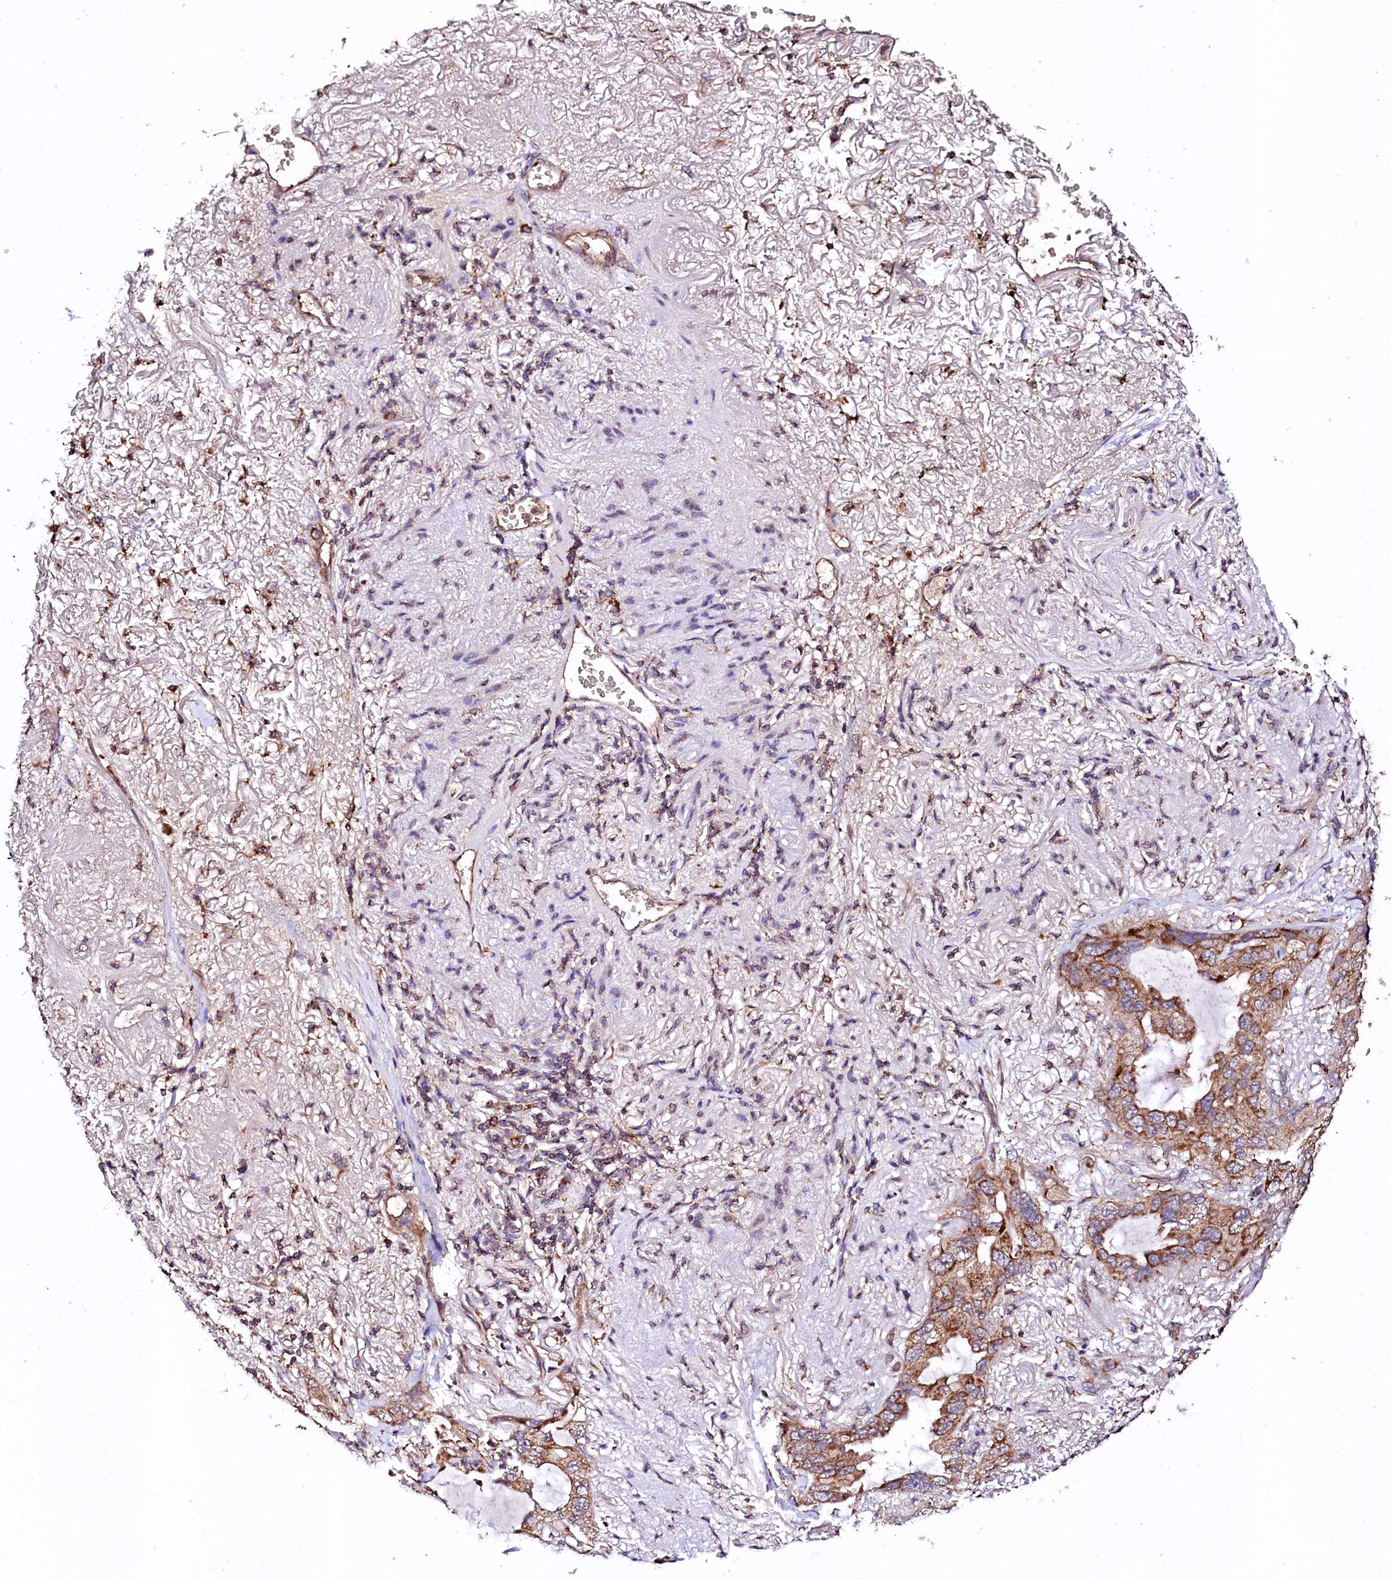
{"staining": {"intensity": "moderate", "quantity": ">75%", "location": "cytoplasmic/membranous"}, "tissue": "lung cancer", "cell_type": "Tumor cells", "image_type": "cancer", "snomed": [{"axis": "morphology", "description": "Squamous cell carcinoma, NOS"}, {"axis": "topography", "description": "Lung"}], "caption": "Moderate cytoplasmic/membranous positivity is seen in approximately >75% of tumor cells in lung cancer.", "gene": "ST3GAL1", "patient": {"sex": "female", "age": 73}}